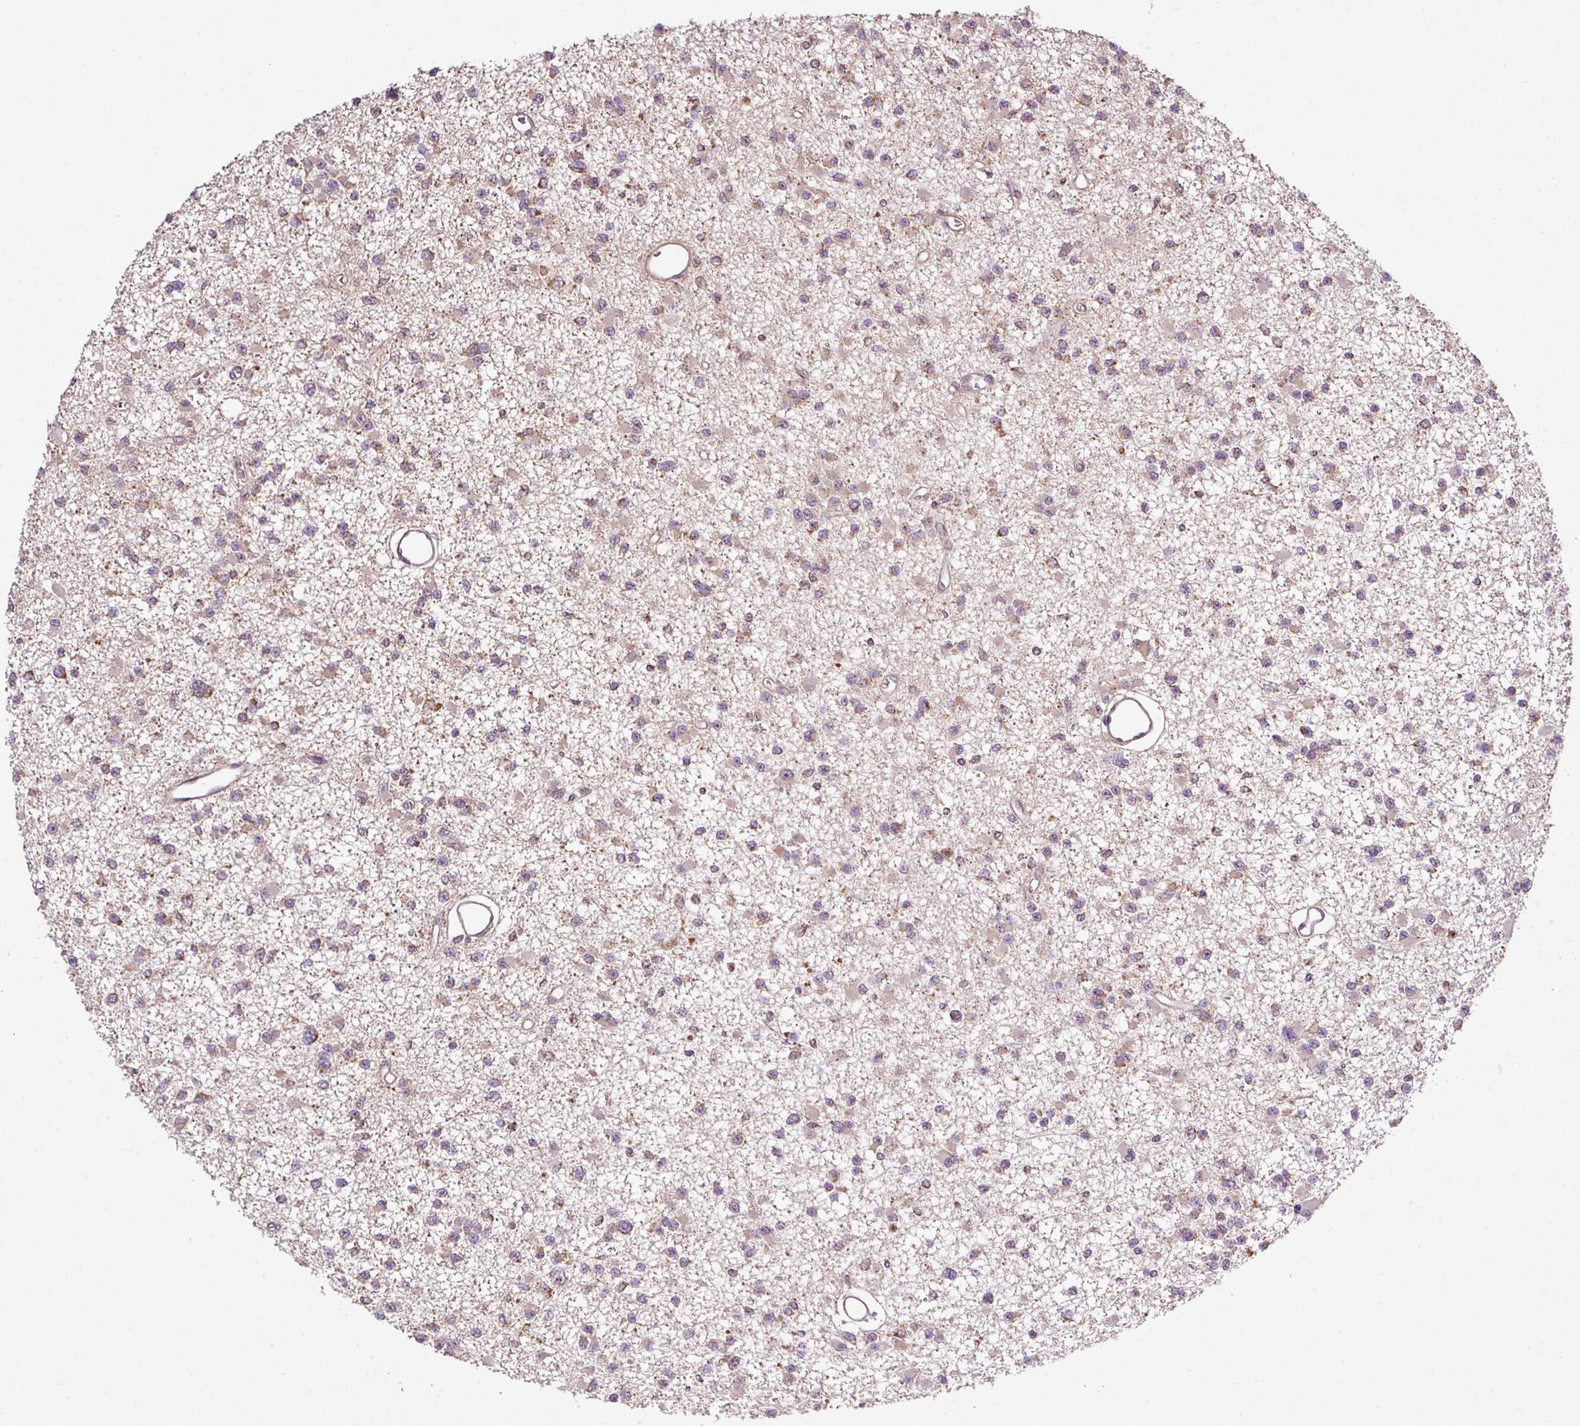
{"staining": {"intensity": "moderate", "quantity": "25%-75%", "location": "cytoplasmic/membranous"}, "tissue": "glioma", "cell_type": "Tumor cells", "image_type": "cancer", "snomed": [{"axis": "morphology", "description": "Glioma, malignant, Low grade"}, {"axis": "topography", "description": "Brain"}], "caption": "Human malignant glioma (low-grade) stained with a brown dye demonstrates moderate cytoplasmic/membranous positive staining in about 25%-75% of tumor cells.", "gene": "SMCO4", "patient": {"sex": "female", "age": 22}}